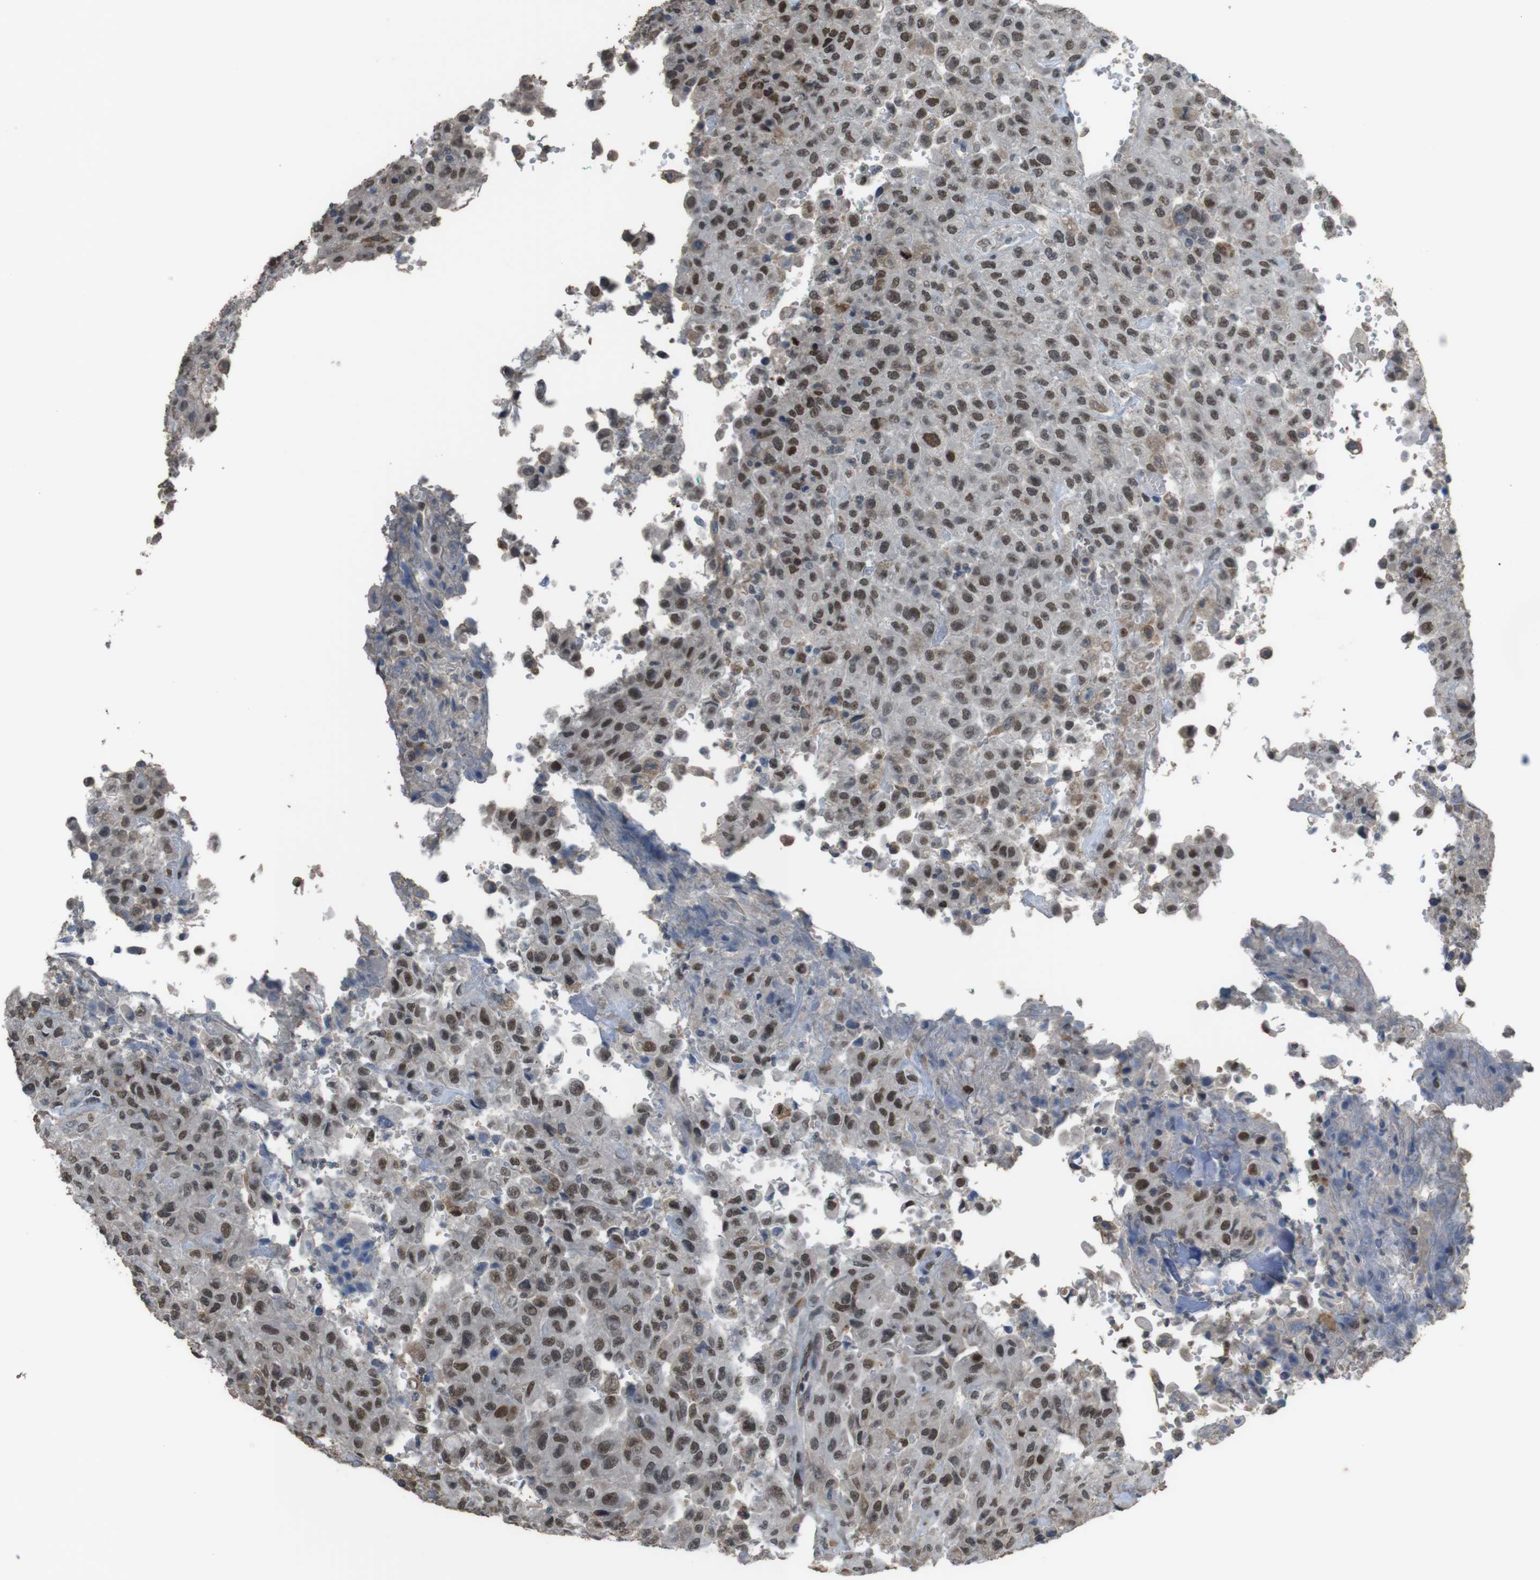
{"staining": {"intensity": "moderate", "quantity": ">75%", "location": "nuclear"}, "tissue": "urothelial cancer", "cell_type": "Tumor cells", "image_type": "cancer", "snomed": [{"axis": "morphology", "description": "Urothelial carcinoma, High grade"}, {"axis": "topography", "description": "Urinary bladder"}], "caption": "Immunohistochemical staining of human urothelial carcinoma (high-grade) shows medium levels of moderate nuclear protein expression in approximately >75% of tumor cells. The staining was performed using DAB to visualize the protein expression in brown, while the nuclei were stained in blue with hematoxylin (Magnification: 20x).", "gene": "SUB1", "patient": {"sex": "male", "age": 46}}